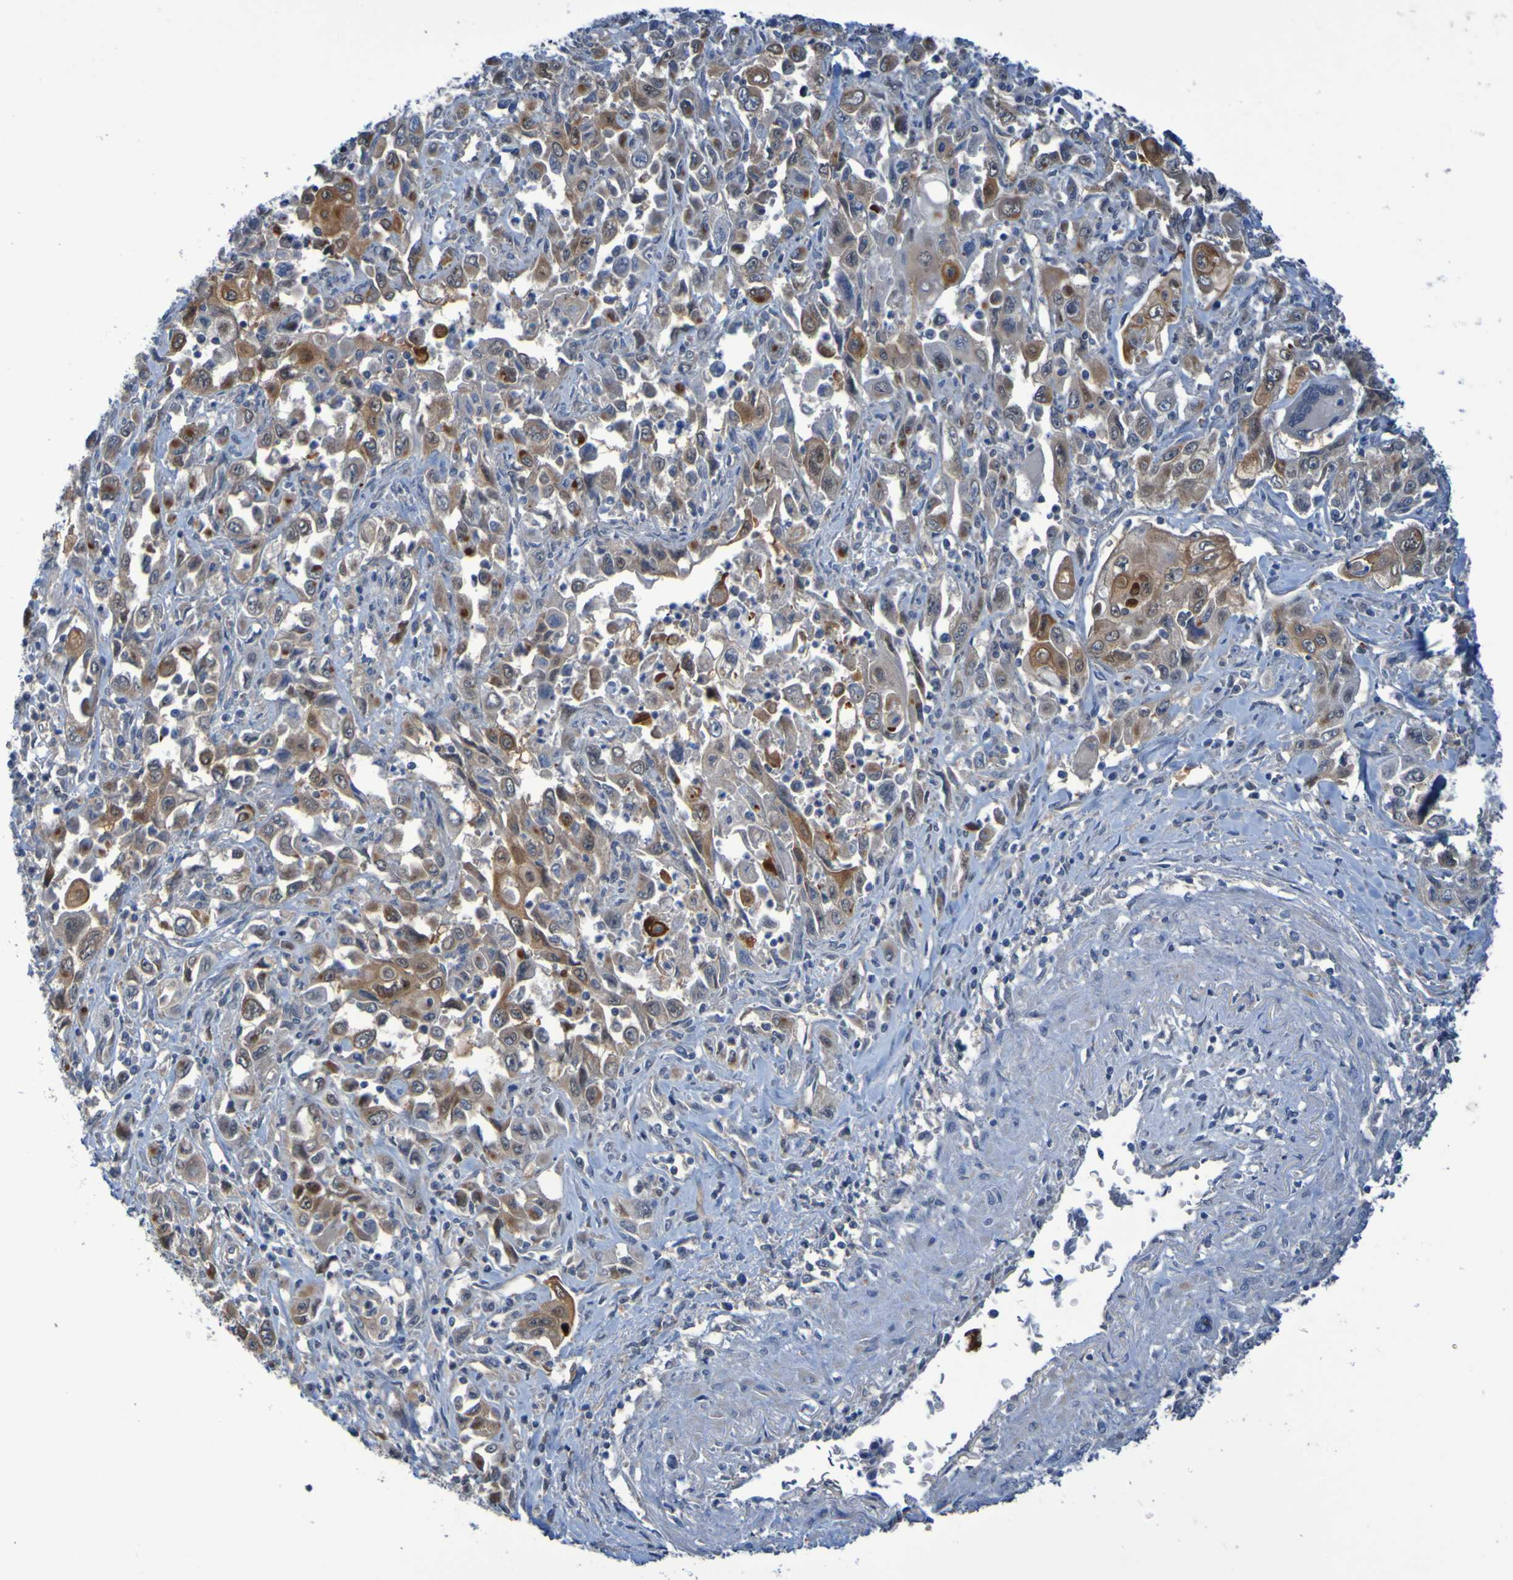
{"staining": {"intensity": "moderate", "quantity": "25%-75%", "location": "cytoplasmic/membranous"}, "tissue": "pancreatic cancer", "cell_type": "Tumor cells", "image_type": "cancer", "snomed": [{"axis": "morphology", "description": "Adenocarcinoma, NOS"}, {"axis": "topography", "description": "Pancreas"}], "caption": "This is a micrograph of immunohistochemistry (IHC) staining of adenocarcinoma (pancreatic), which shows moderate positivity in the cytoplasmic/membranous of tumor cells.", "gene": "NPRL3", "patient": {"sex": "male", "age": 70}}